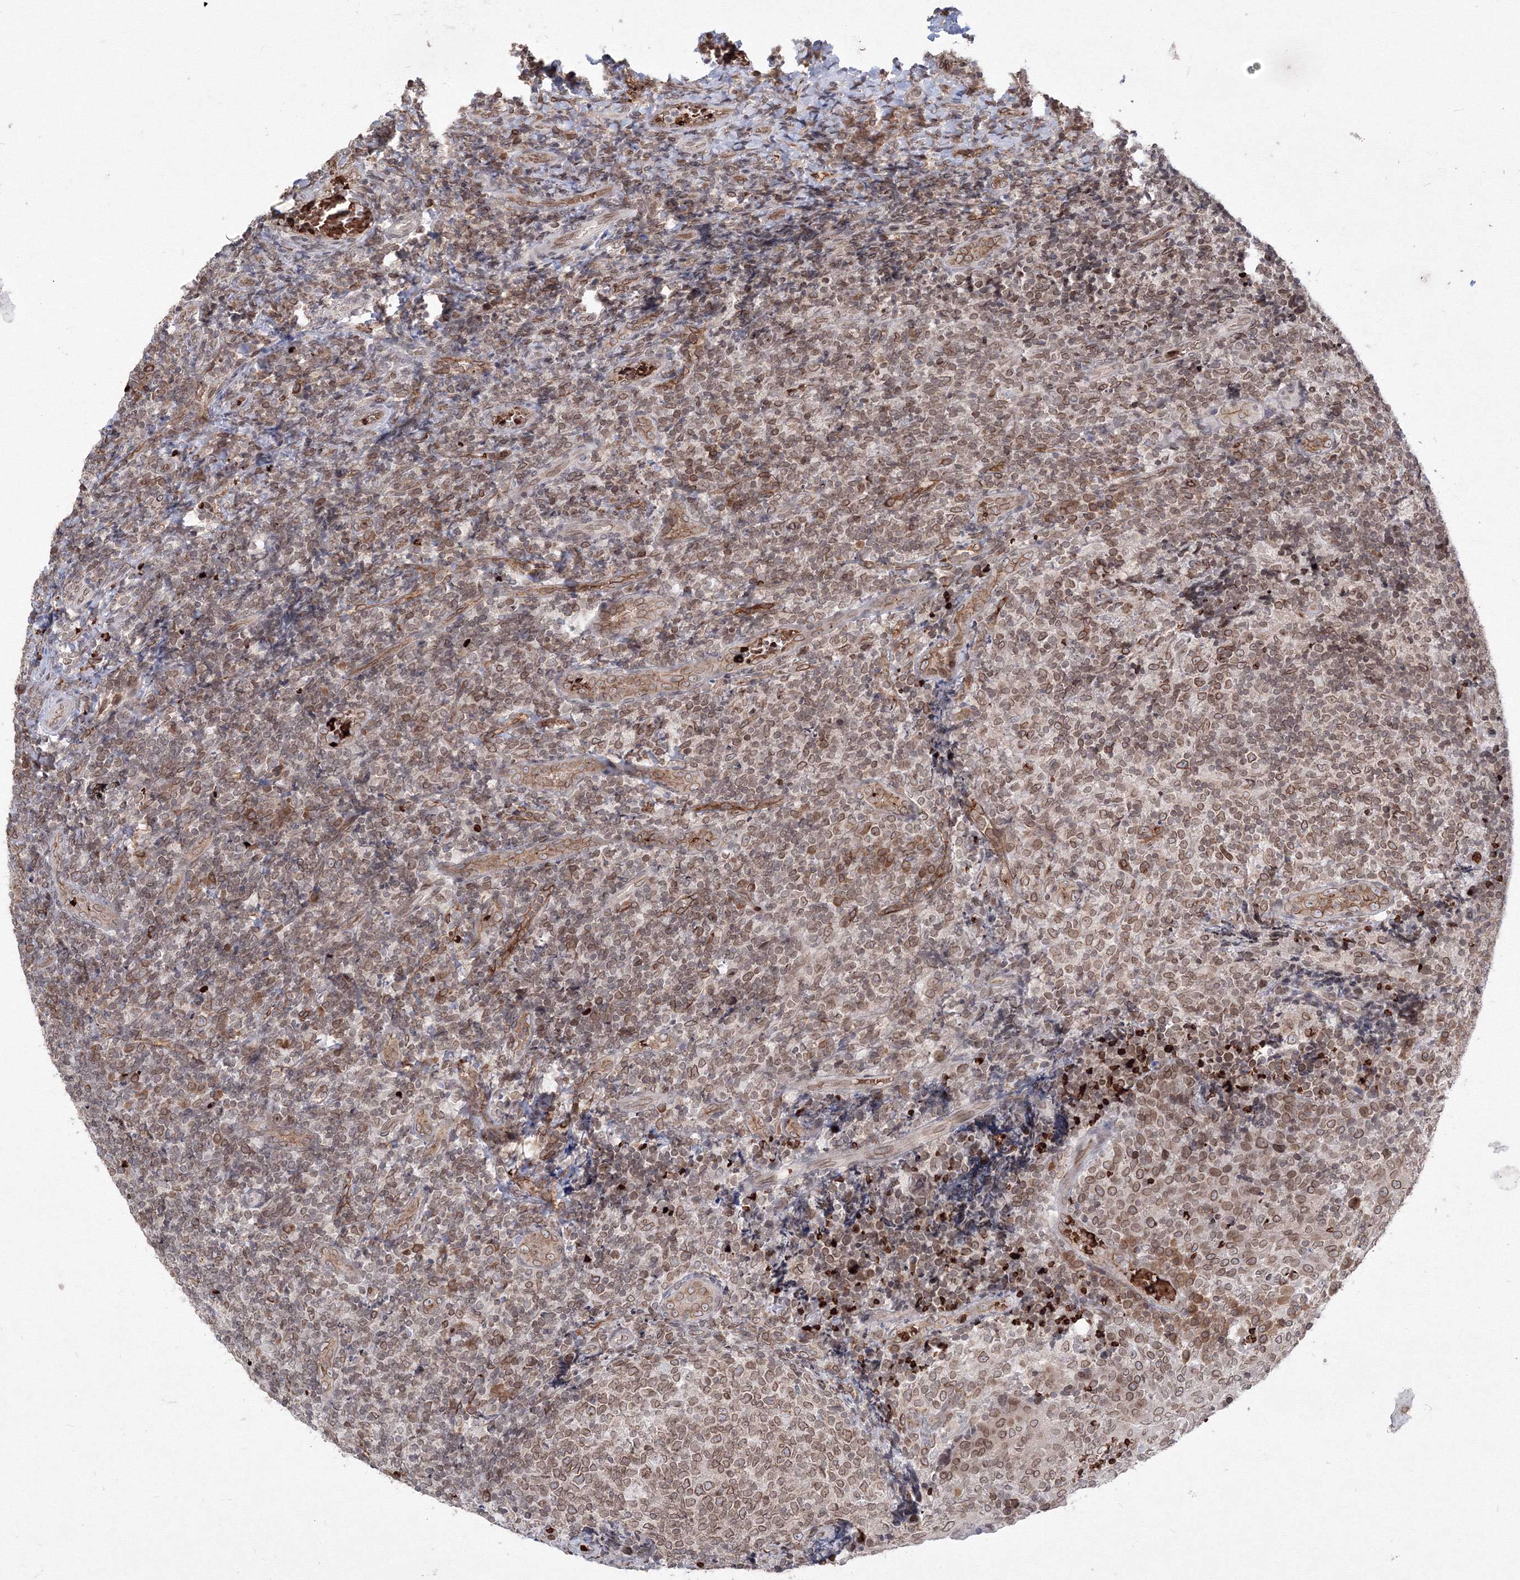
{"staining": {"intensity": "moderate", "quantity": ">75%", "location": "cytoplasmic/membranous,nuclear"}, "tissue": "tonsil", "cell_type": "Germinal center cells", "image_type": "normal", "snomed": [{"axis": "morphology", "description": "Normal tissue, NOS"}, {"axis": "topography", "description": "Tonsil"}], "caption": "Brown immunohistochemical staining in unremarkable human tonsil displays moderate cytoplasmic/membranous,nuclear expression in approximately >75% of germinal center cells.", "gene": "DNAJB2", "patient": {"sex": "female", "age": 19}}